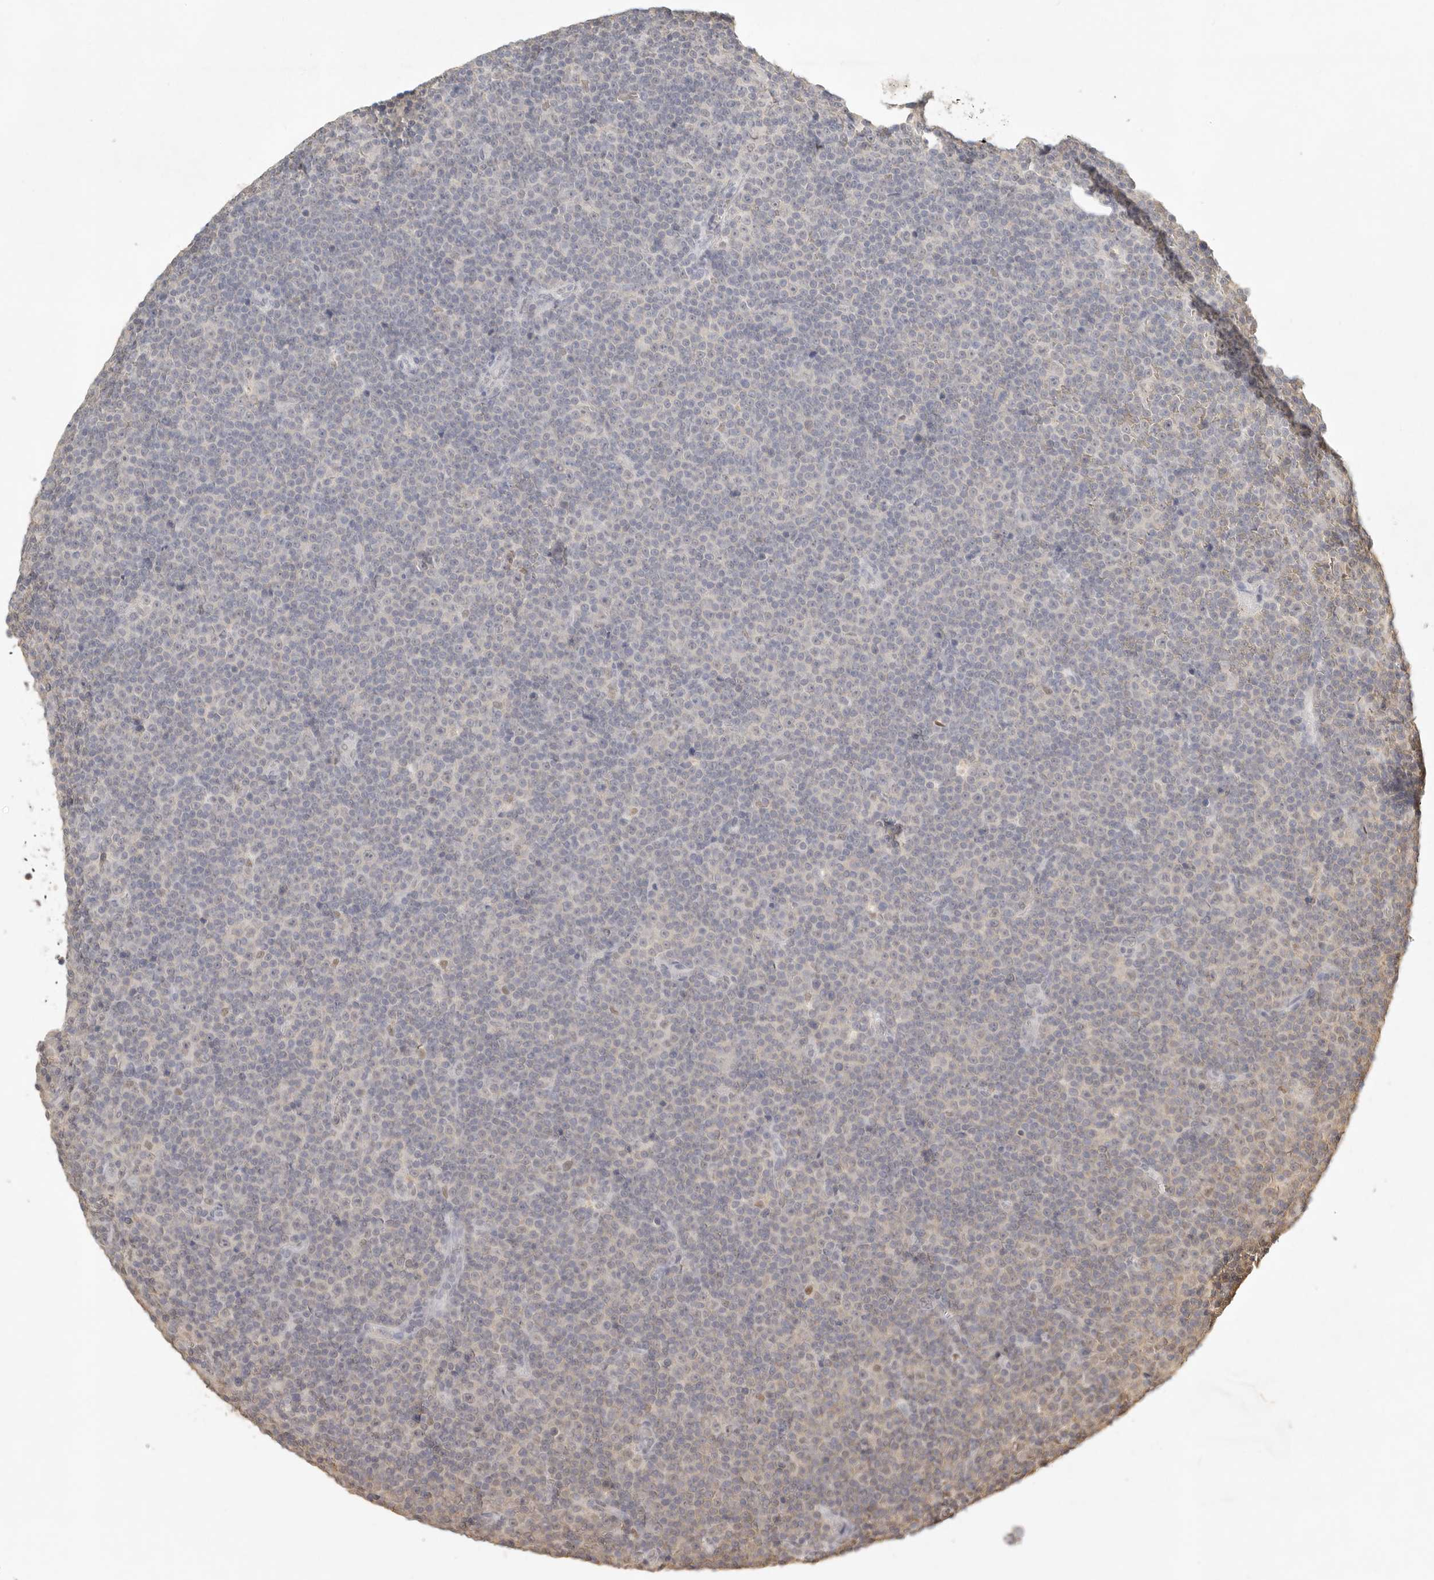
{"staining": {"intensity": "negative", "quantity": "none", "location": "none"}, "tissue": "lymphoma", "cell_type": "Tumor cells", "image_type": "cancer", "snomed": [{"axis": "morphology", "description": "Malignant lymphoma, non-Hodgkin's type, Low grade"}, {"axis": "topography", "description": "Lymph node"}], "caption": "The histopathology image displays no significant positivity in tumor cells of lymphoma.", "gene": "PSMA5", "patient": {"sex": "female", "age": 67}}